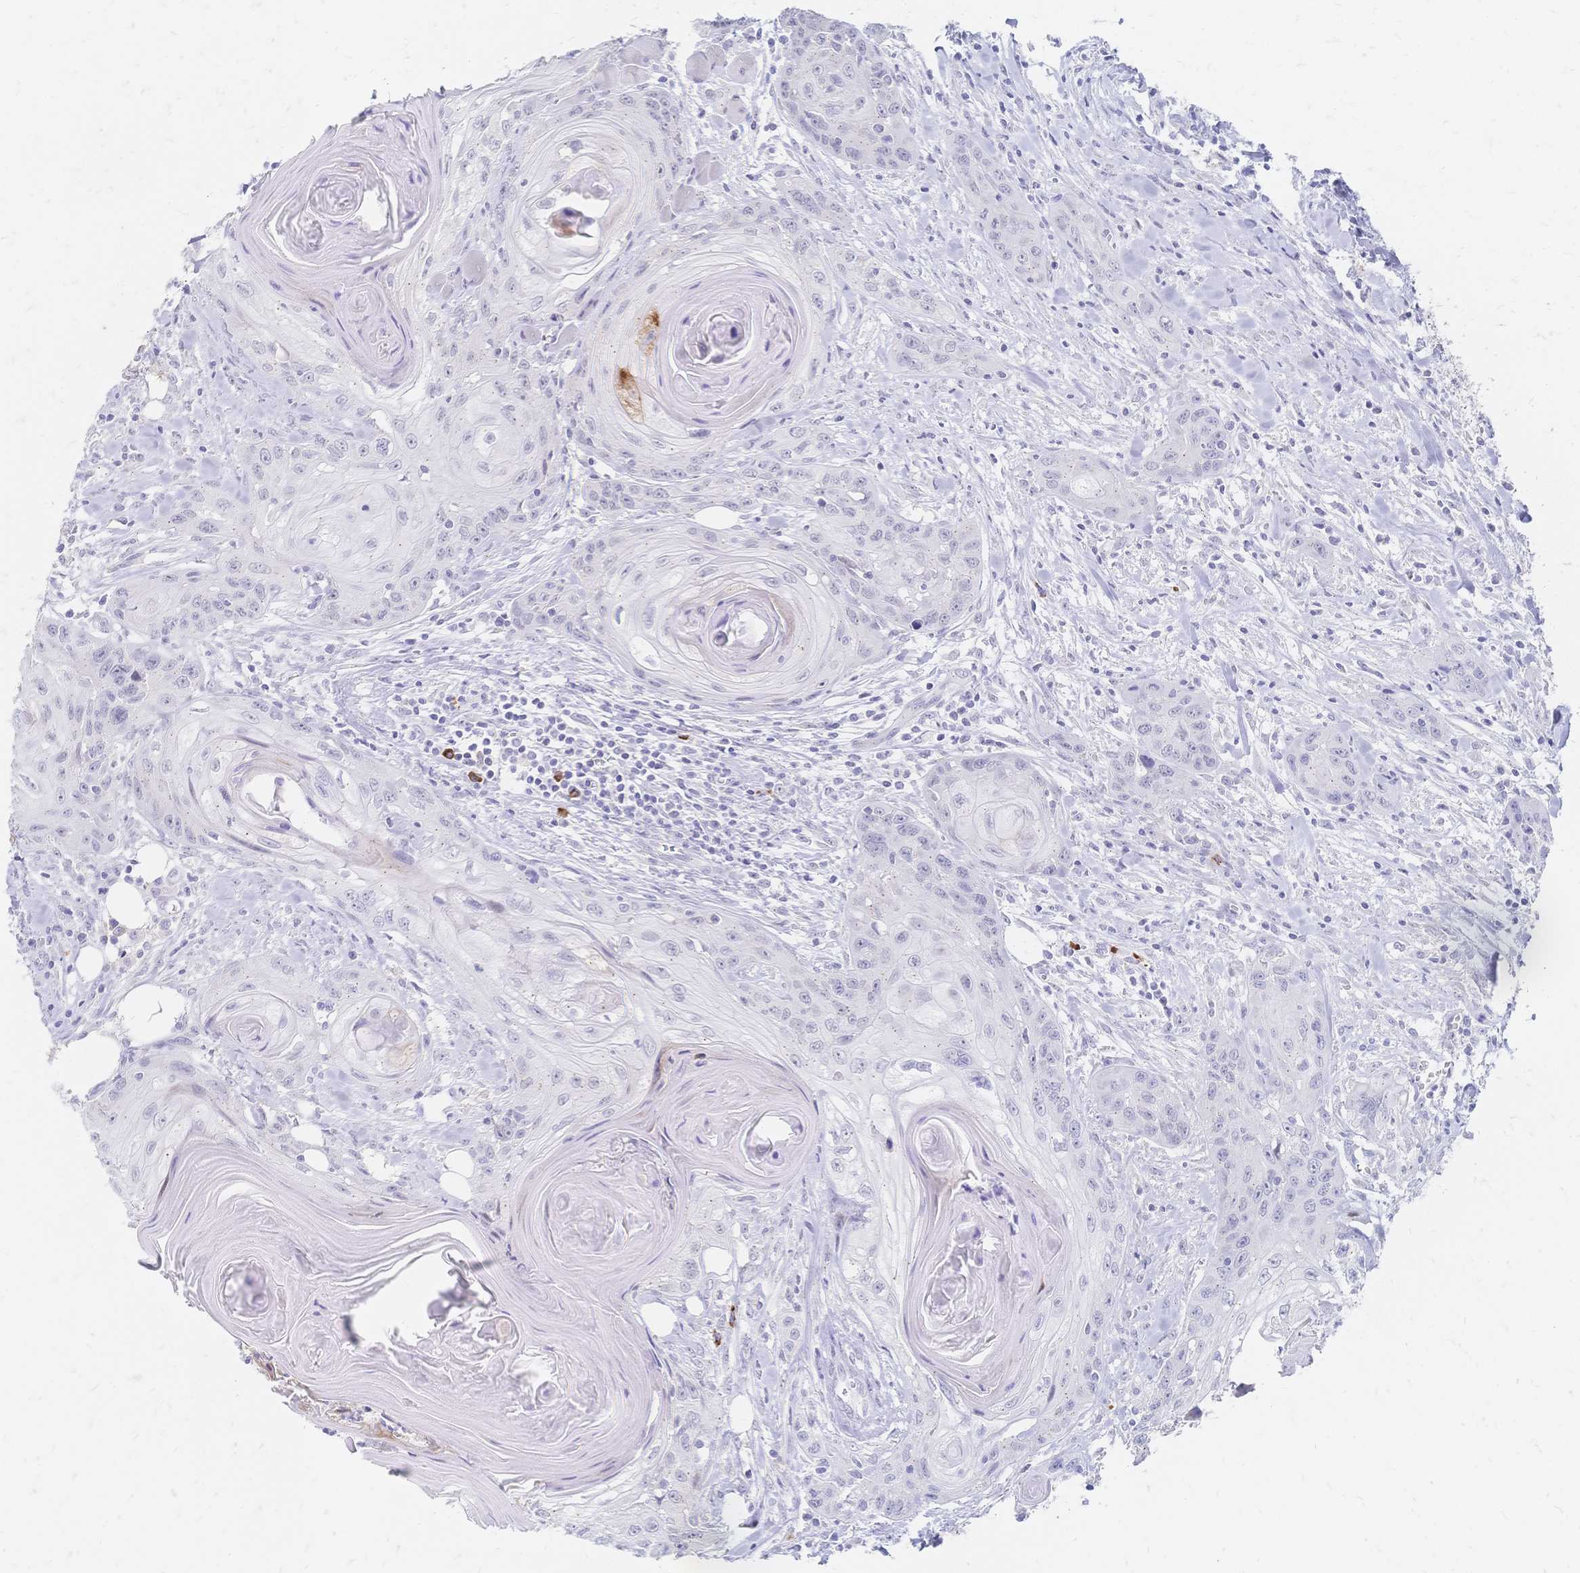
{"staining": {"intensity": "negative", "quantity": "none", "location": "none"}, "tissue": "head and neck cancer", "cell_type": "Tumor cells", "image_type": "cancer", "snomed": [{"axis": "morphology", "description": "Squamous cell carcinoma, NOS"}, {"axis": "topography", "description": "Oral tissue"}, {"axis": "topography", "description": "Head-Neck"}], "caption": "Squamous cell carcinoma (head and neck) was stained to show a protein in brown. There is no significant positivity in tumor cells. Nuclei are stained in blue.", "gene": "PSORS1C2", "patient": {"sex": "male", "age": 58}}